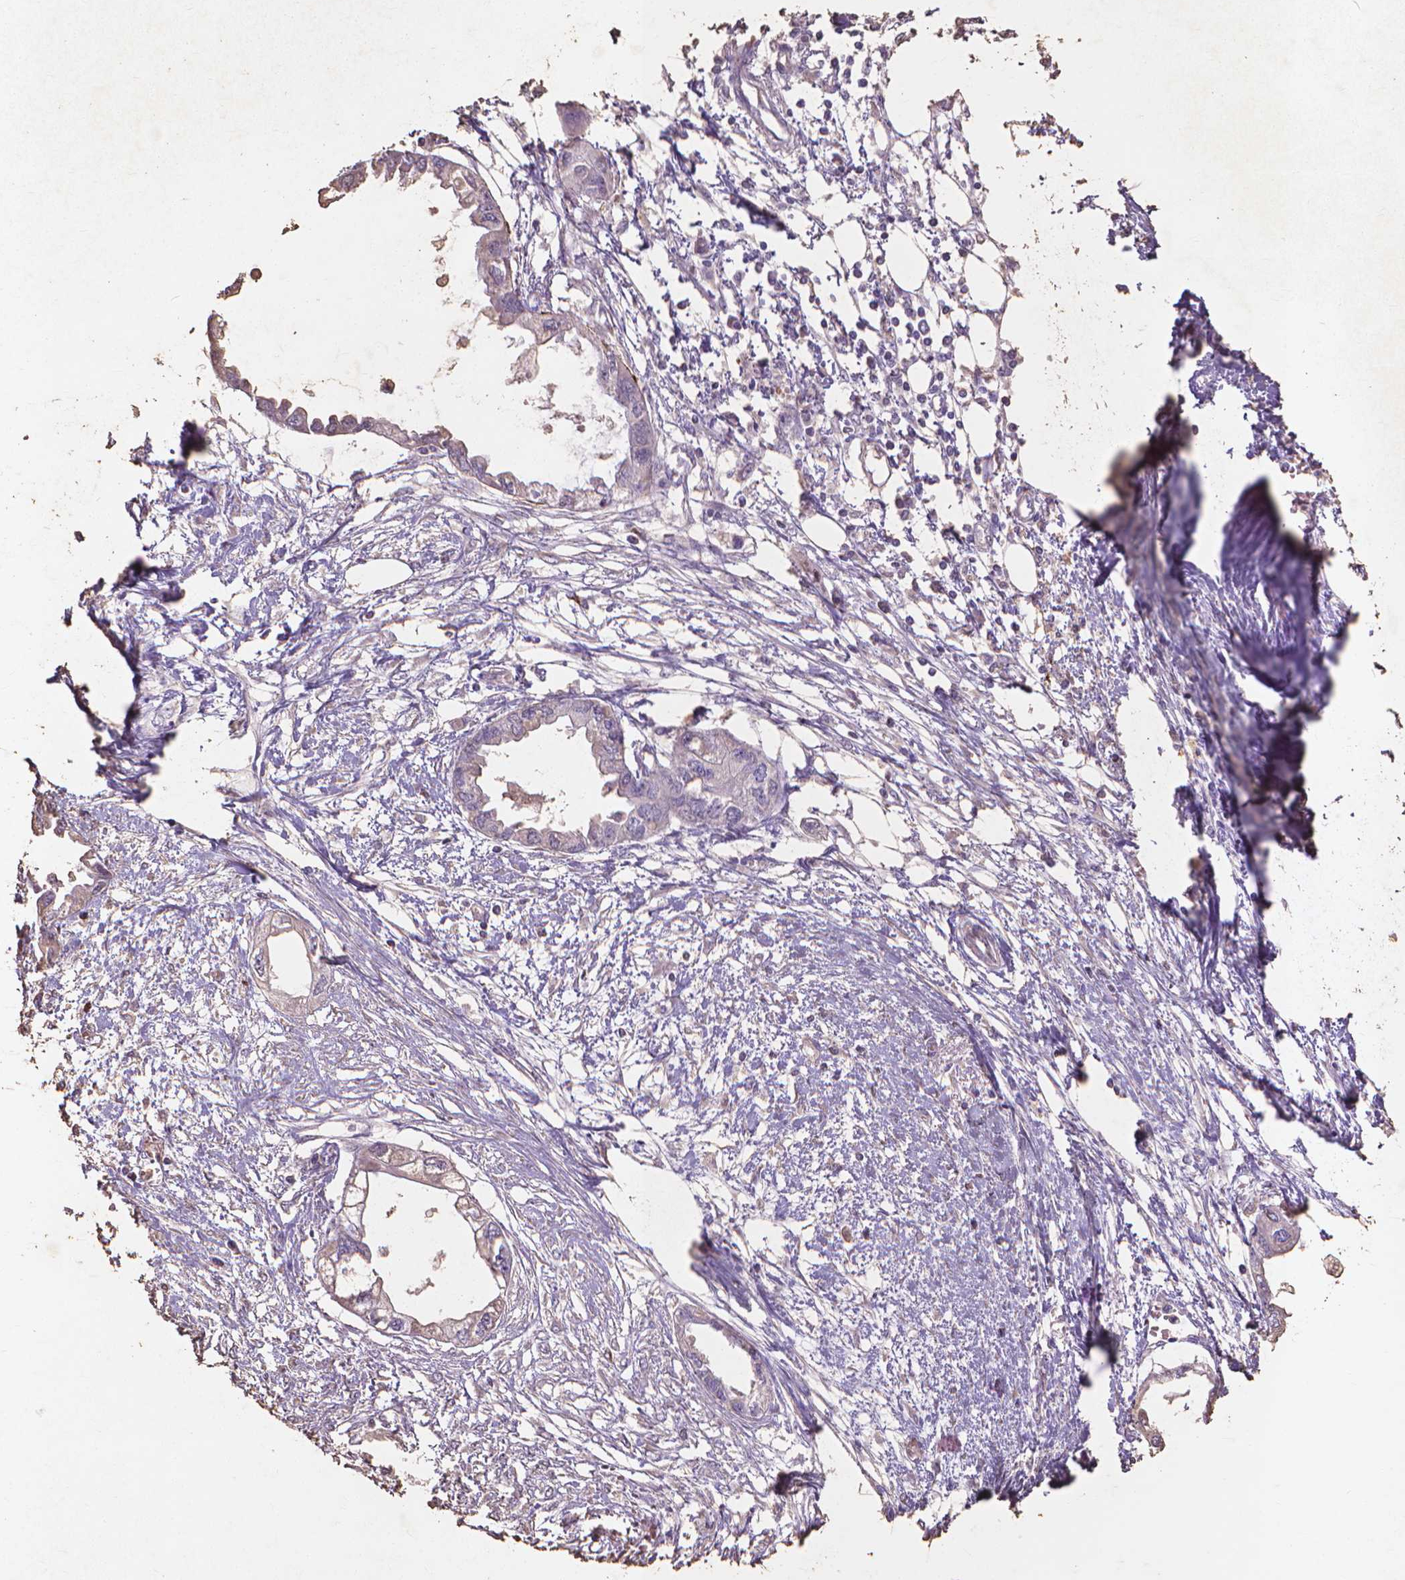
{"staining": {"intensity": "negative", "quantity": "none", "location": "none"}, "tissue": "endometrial cancer", "cell_type": "Tumor cells", "image_type": "cancer", "snomed": [{"axis": "morphology", "description": "Adenocarcinoma, NOS"}, {"axis": "morphology", "description": "Adenocarcinoma, metastatic, NOS"}, {"axis": "topography", "description": "Adipose tissue"}, {"axis": "topography", "description": "Endometrium"}], "caption": "This histopathology image is of metastatic adenocarcinoma (endometrial) stained with IHC to label a protein in brown with the nuclei are counter-stained blue. There is no positivity in tumor cells.", "gene": "MMP11", "patient": {"sex": "female", "age": 67}}